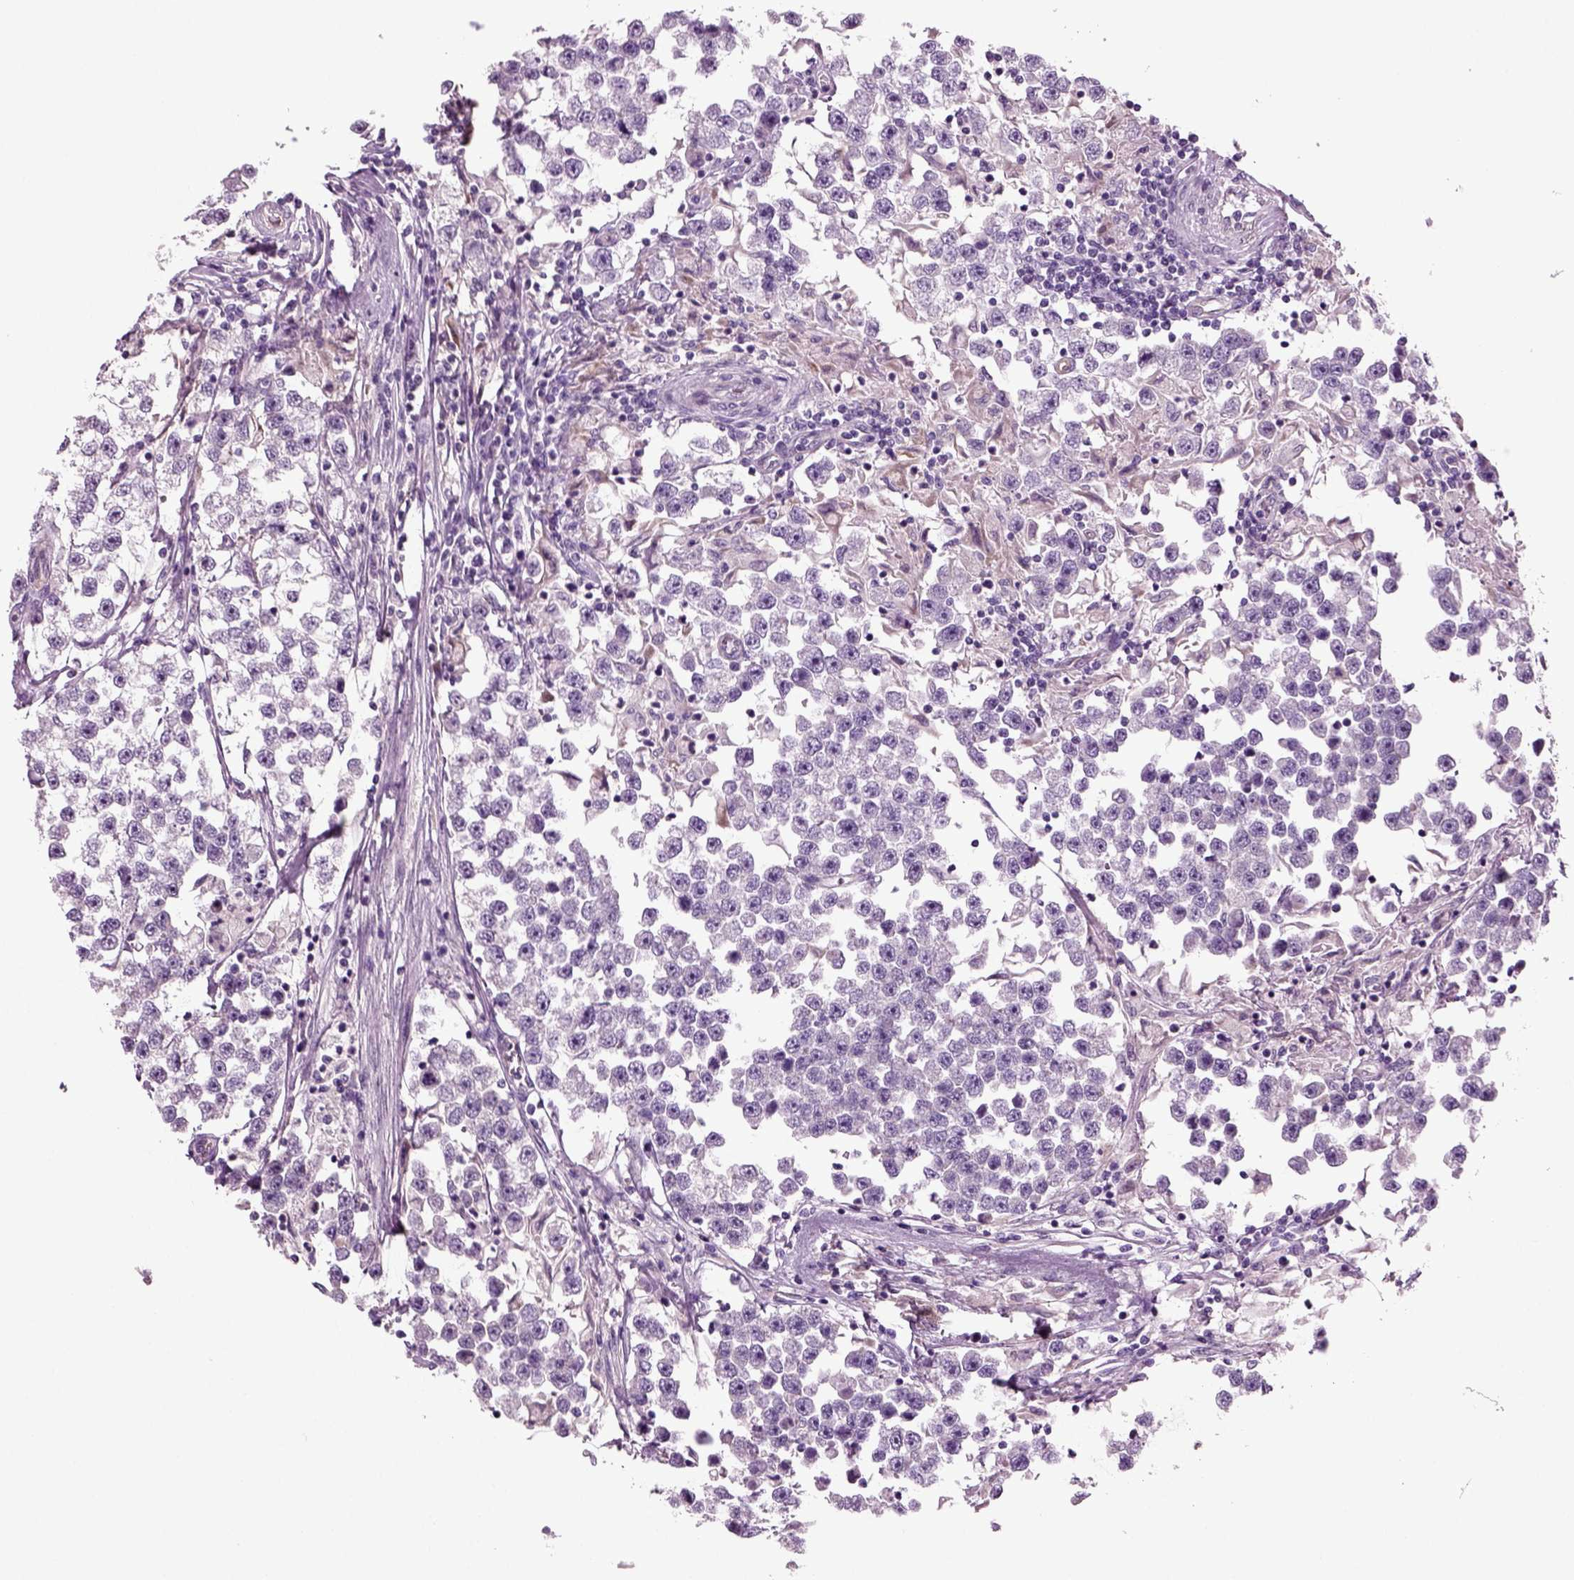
{"staining": {"intensity": "negative", "quantity": "none", "location": "none"}, "tissue": "testis cancer", "cell_type": "Tumor cells", "image_type": "cancer", "snomed": [{"axis": "morphology", "description": "Seminoma, NOS"}, {"axis": "topography", "description": "Testis"}], "caption": "Tumor cells are negative for protein expression in human seminoma (testis).", "gene": "COL9A2", "patient": {"sex": "male", "age": 46}}